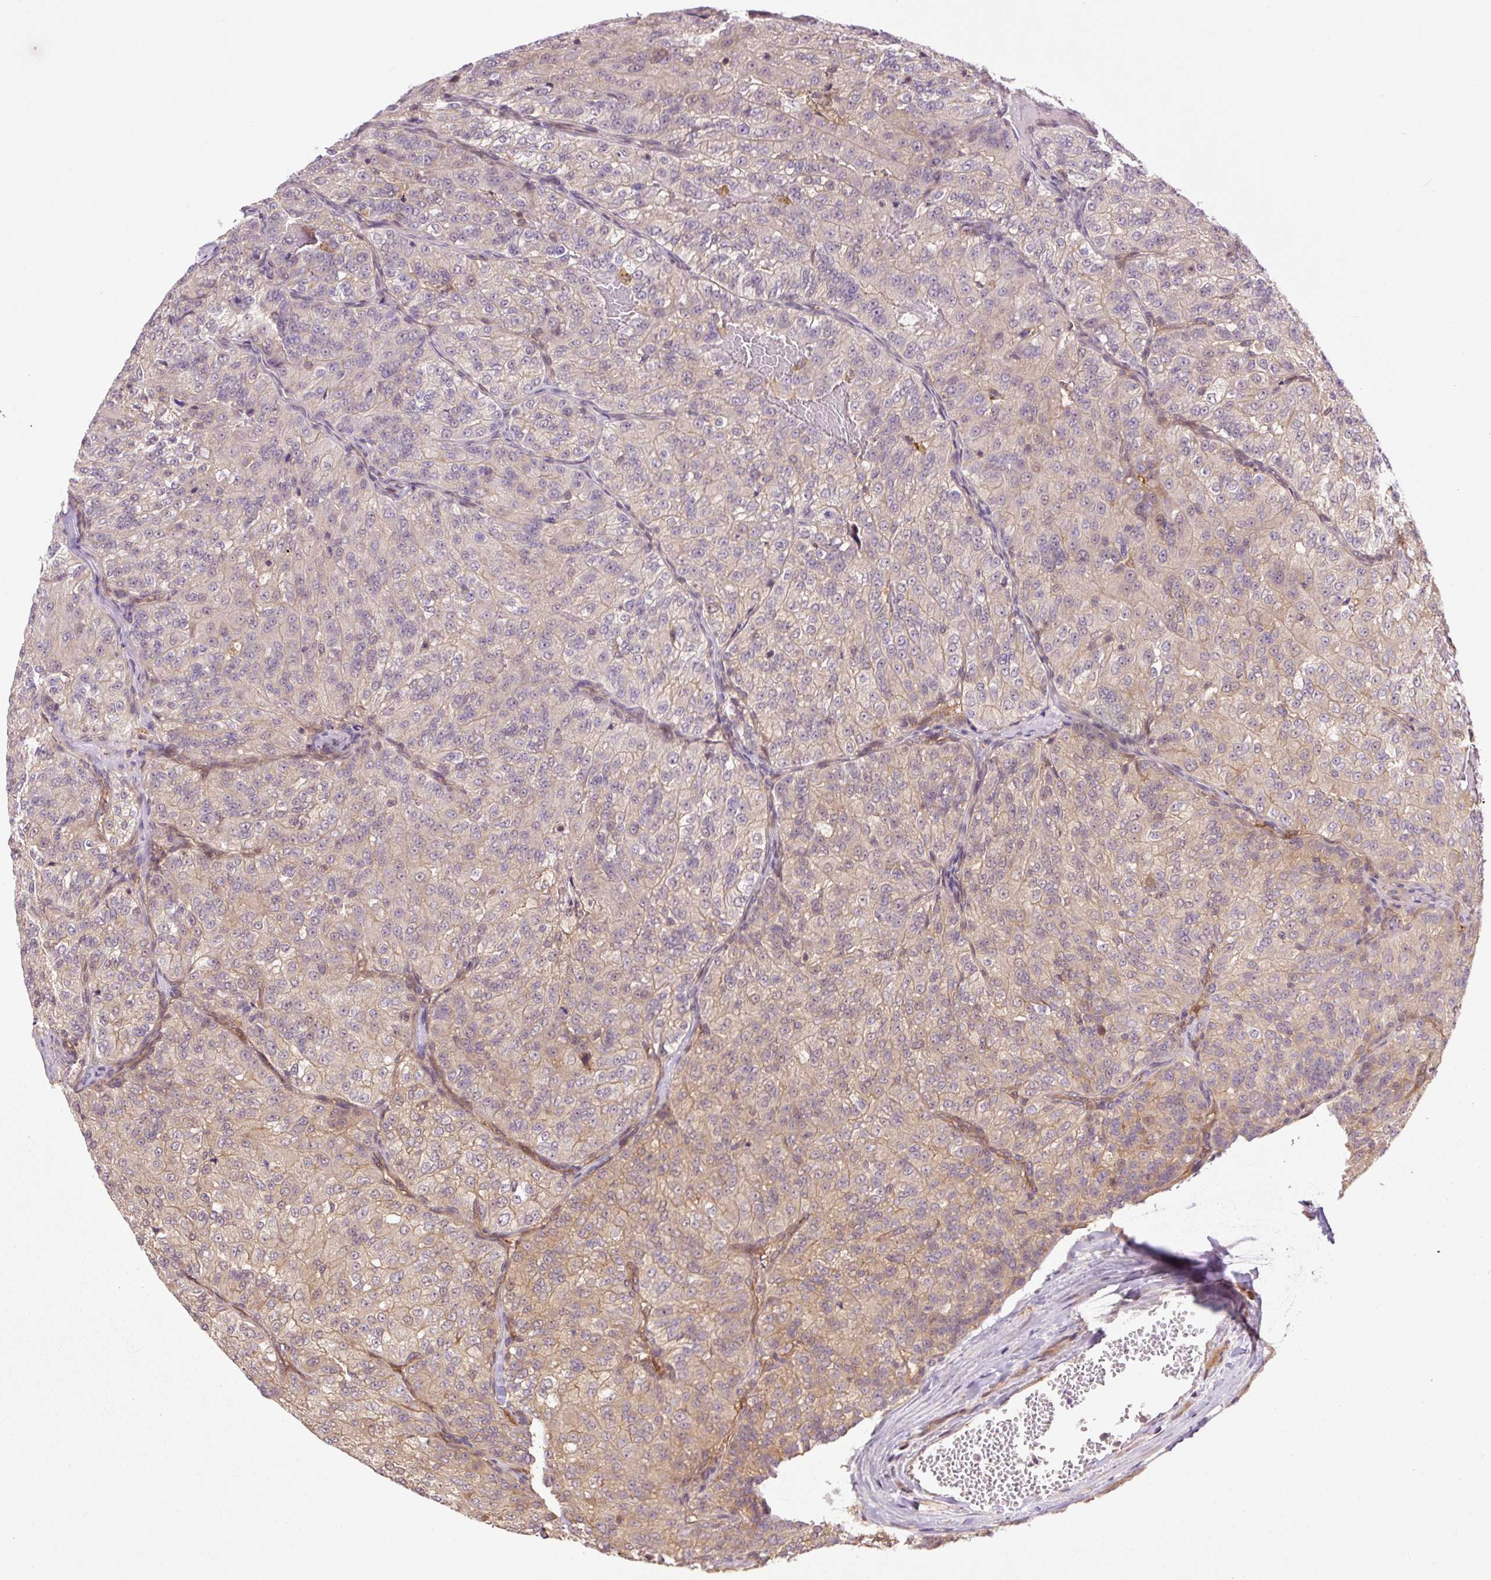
{"staining": {"intensity": "weak", "quantity": "<25%", "location": "cytoplasmic/membranous"}, "tissue": "renal cancer", "cell_type": "Tumor cells", "image_type": "cancer", "snomed": [{"axis": "morphology", "description": "Adenocarcinoma, NOS"}, {"axis": "topography", "description": "Kidney"}], "caption": "This is an IHC micrograph of adenocarcinoma (renal). There is no positivity in tumor cells.", "gene": "TPT1", "patient": {"sex": "female", "age": 63}}